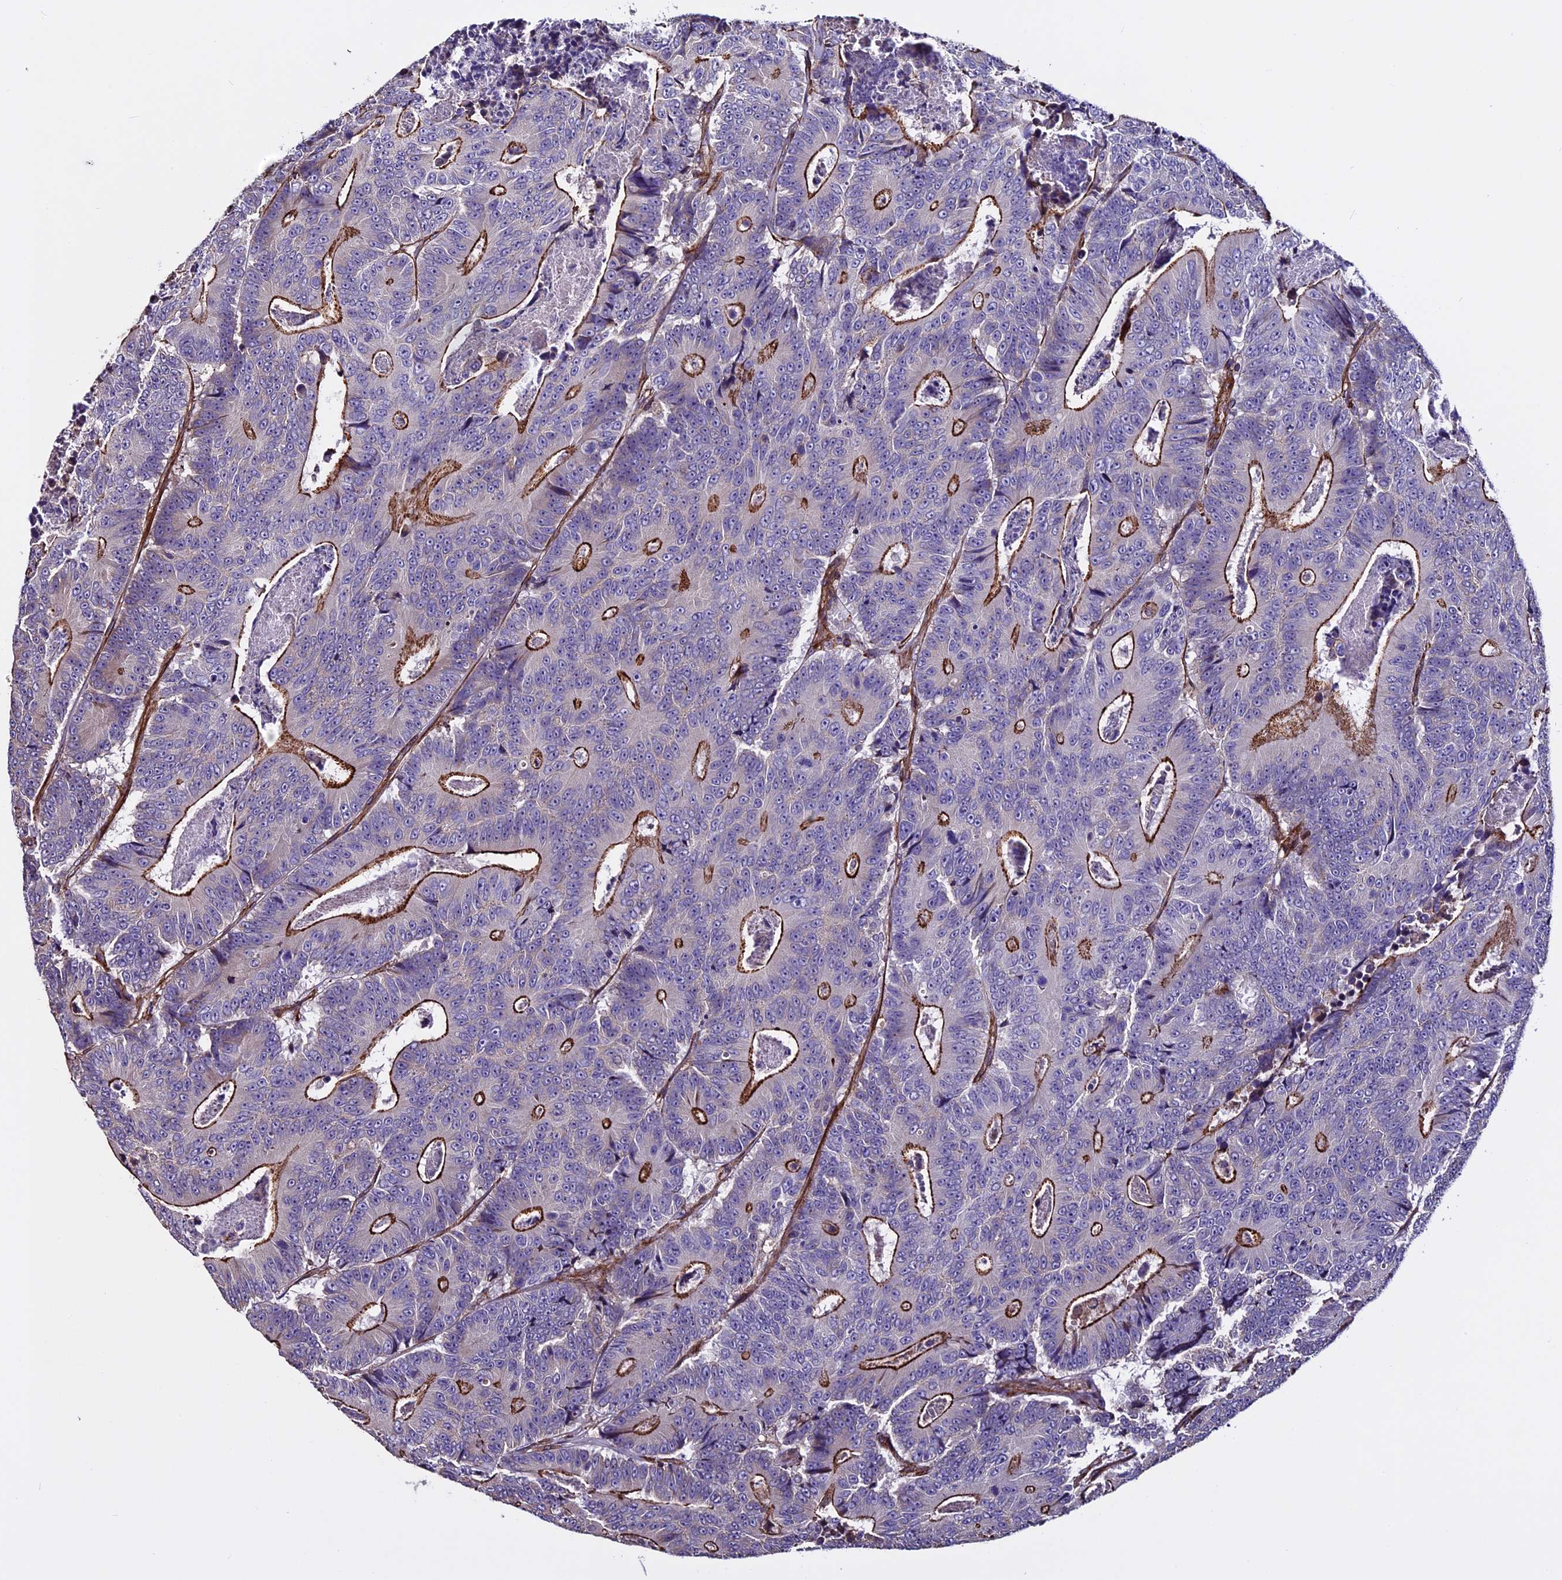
{"staining": {"intensity": "moderate", "quantity": "25%-75%", "location": "cytoplasmic/membranous"}, "tissue": "colorectal cancer", "cell_type": "Tumor cells", "image_type": "cancer", "snomed": [{"axis": "morphology", "description": "Adenocarcinoma, NOS"}, {"axis": "topography", "description": "Colon"}], "caption": "Tumor cells exhibit medium levels of moderate cytoplasmic/membranous expression in approximately 25%-75% of cells in human colorectal cancer (adenocarcinoma).", "gene": "EVA1B", "patient": {"sex": "male", "age": 83}}